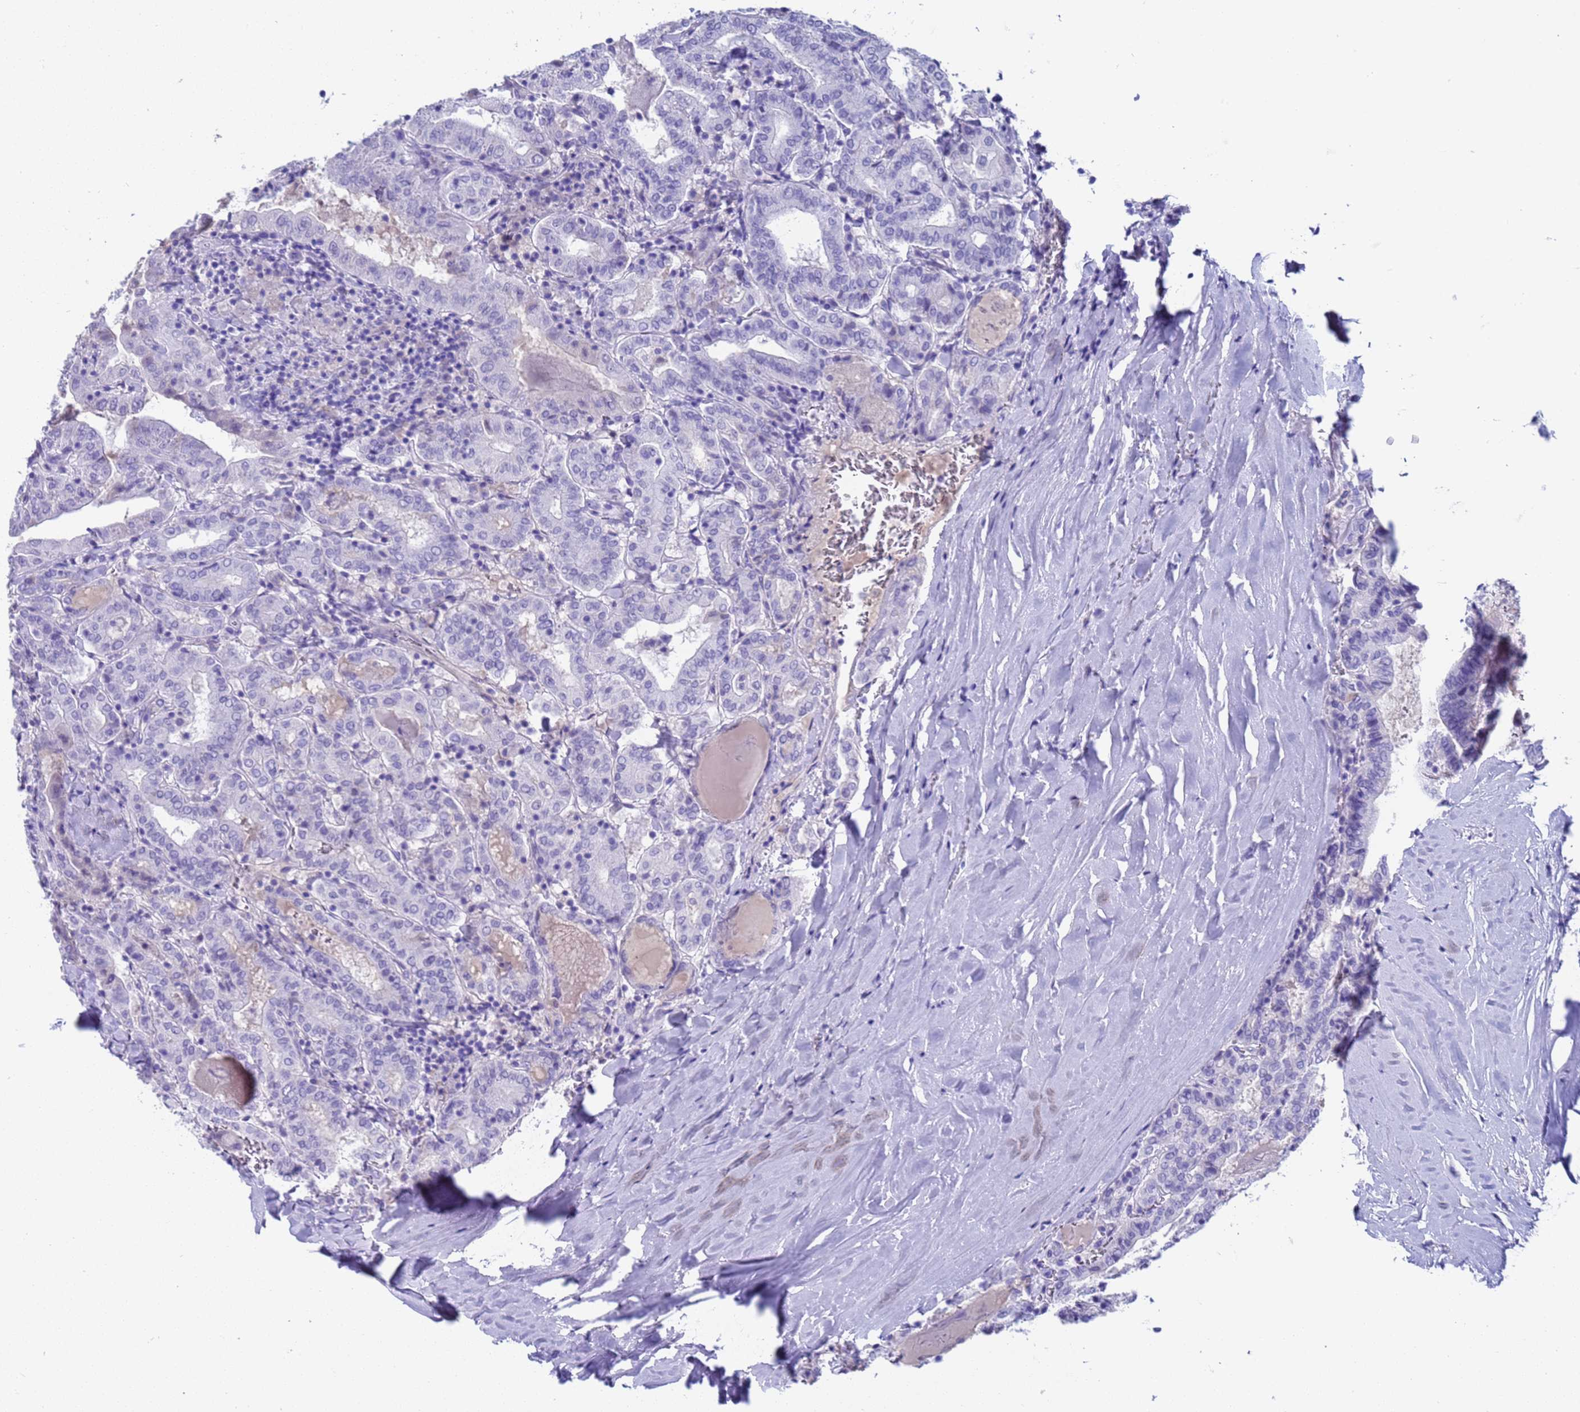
{"staining": {"intensity": "negative", "quantity": "none", "location": "none"}, "tissue": "thyroid cancer", "cell_type": "Tumor cells", "image_type": "cancer", "snomed": [{"axis": "morphology", "description": "Papillary adenocarcinoma, NOS"}, {"axis": "topography", "description": "Thyroid gland"}], "caption": "Thyroid cancer (papillary adenocarcinoma) was stained to show a protein in brown. There is no significant positivity in tumor cells. The staining is performed using DAB (3,3'-diaminobenzidine) brown chromogen with nuclei counter-stained in using hematoxylin.", "gene": "CKM", "patient": {"sex": "female", "age": 72}}